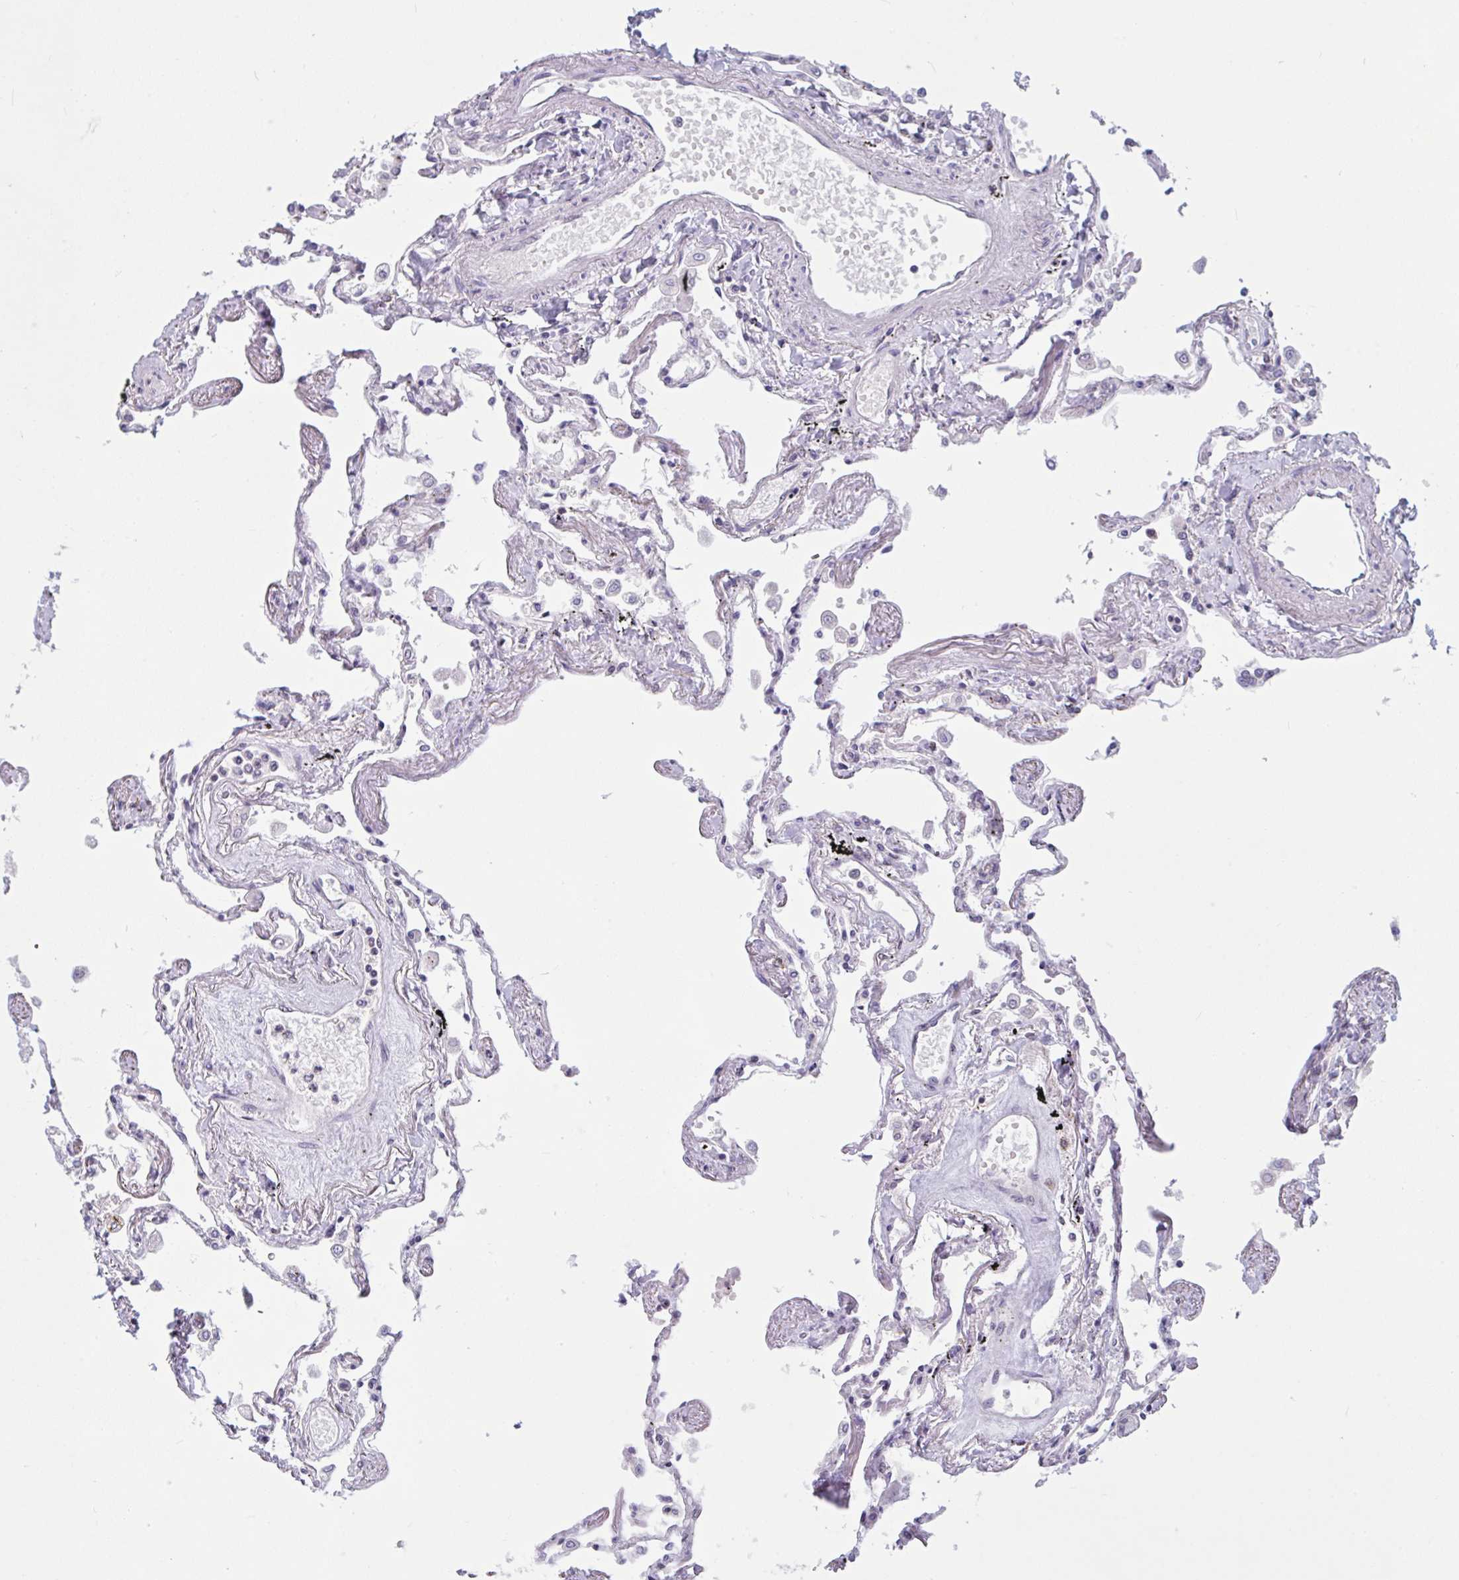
{"staining": {"intensity": "negative", "quantity": "none", "location": "none"}, "tissue": "lung", "cell_type": "Alveolar cells", "image_type": "normal", "snomed": [{"axis": "morphology", "description": "Normal tissue, NOS"}, {"axis": "morphology", "description": "Adenocarcinoma, NOS"}, {"axis": "topography", "description": "Cartilage tissue"}, {"axis": "topography", "description": "Lung"}], "caption": "A photomicrograph of human lung is negative for staining in alveolar cells. Brightfield microscopy of immunohistochemistry stained with DAB (brown) and hematoxylin (blue), captured at high magnification.", "gene": "TSN", "patient": {"sex": "female", "age": 67}}